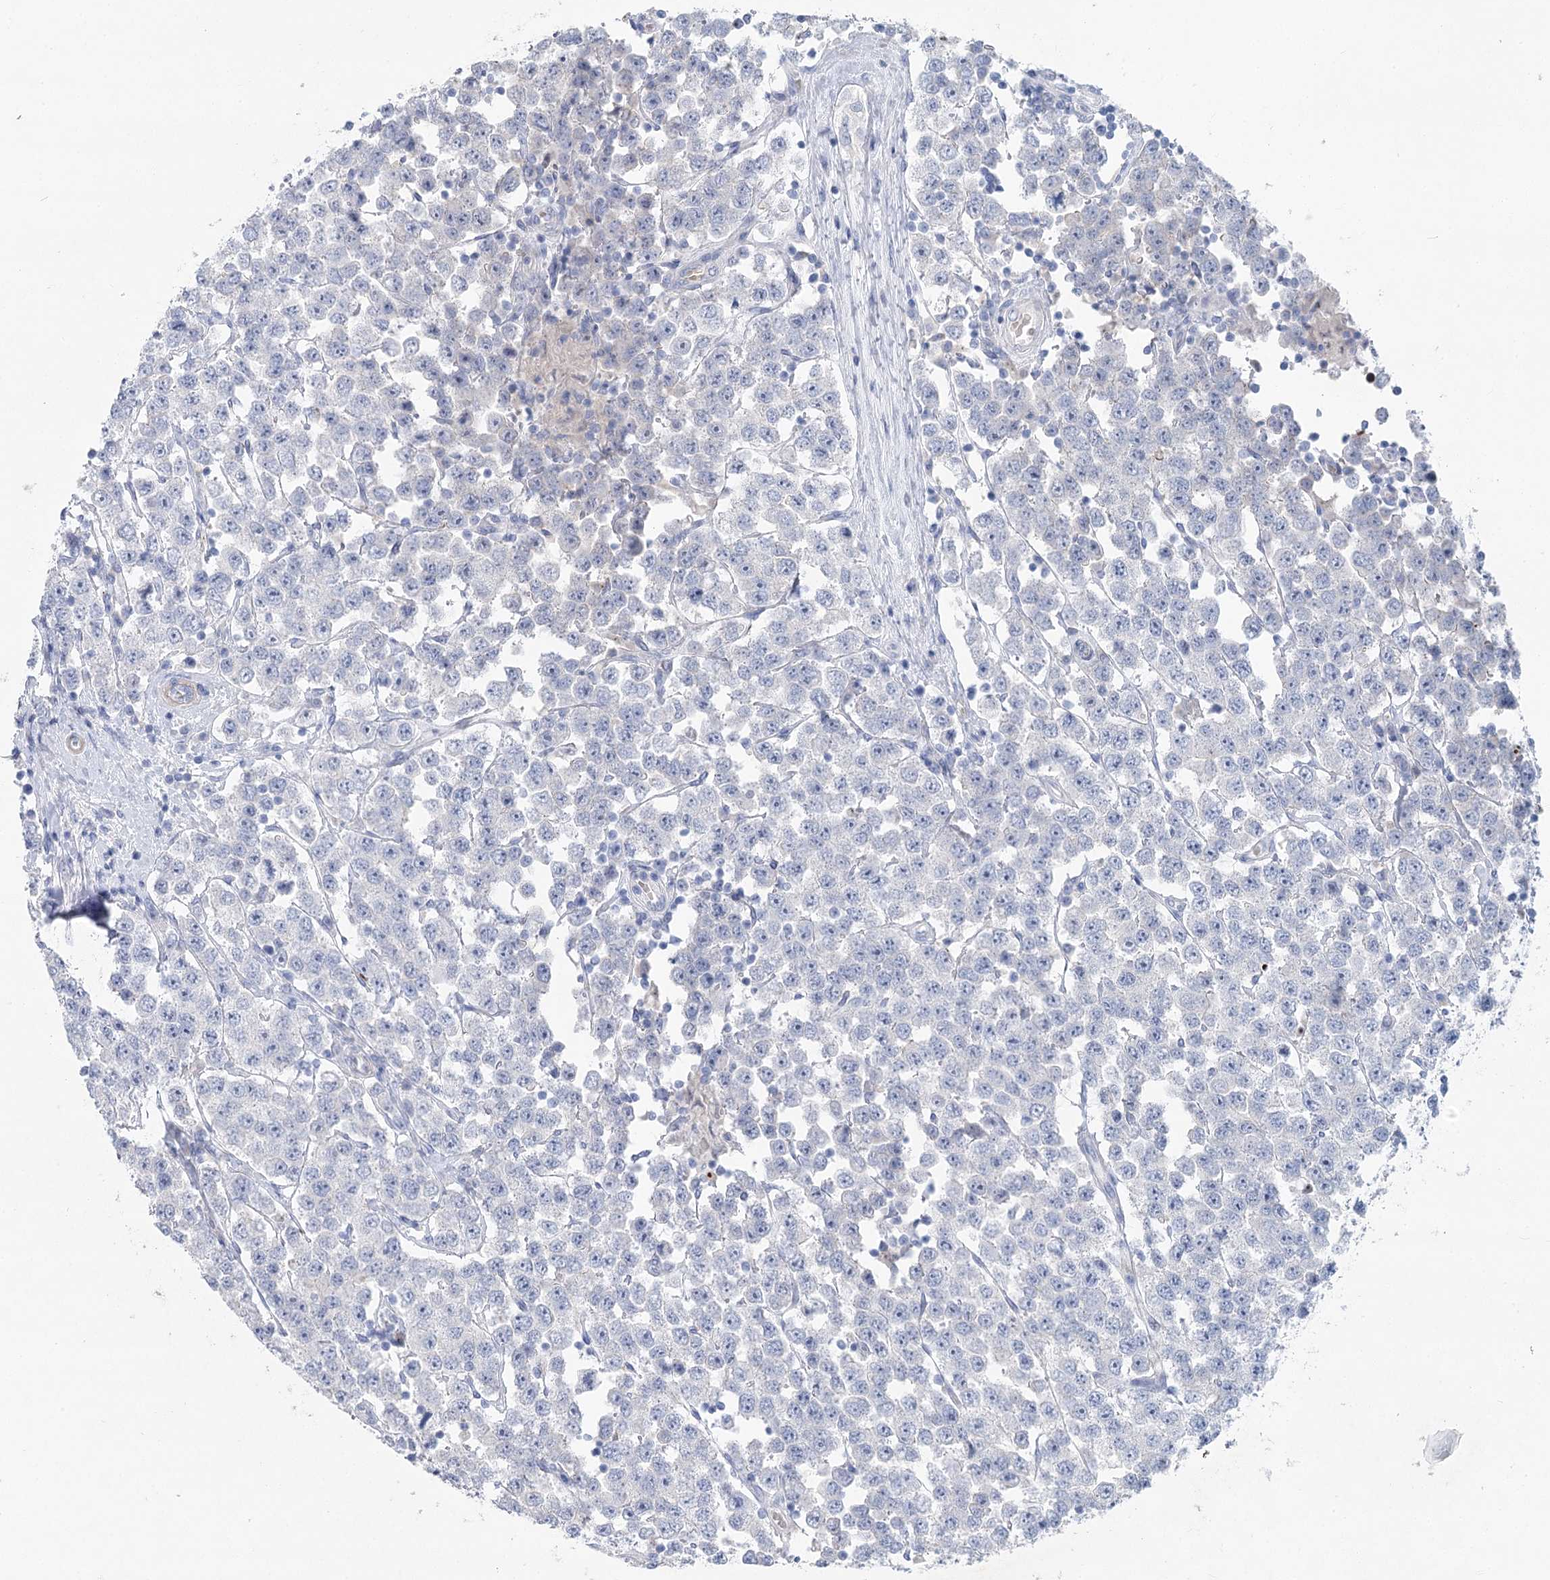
{"staining": {"intensity": "negative", "quantity": "none", "location": "none"}, "tissue": "testis cancer", "cell_type": "Tumor cells", "image_type": "cancer", "snomed": [{"axis": "morphology", "description": "Seminoma, NOS"}, {"axis": "topography", "description": "Testis"}], "caption": "Tumor cells show no significant positivity in seminoma (testis).", "gene": "WDR74", "patient": {"sex": "male", "age": 28}}